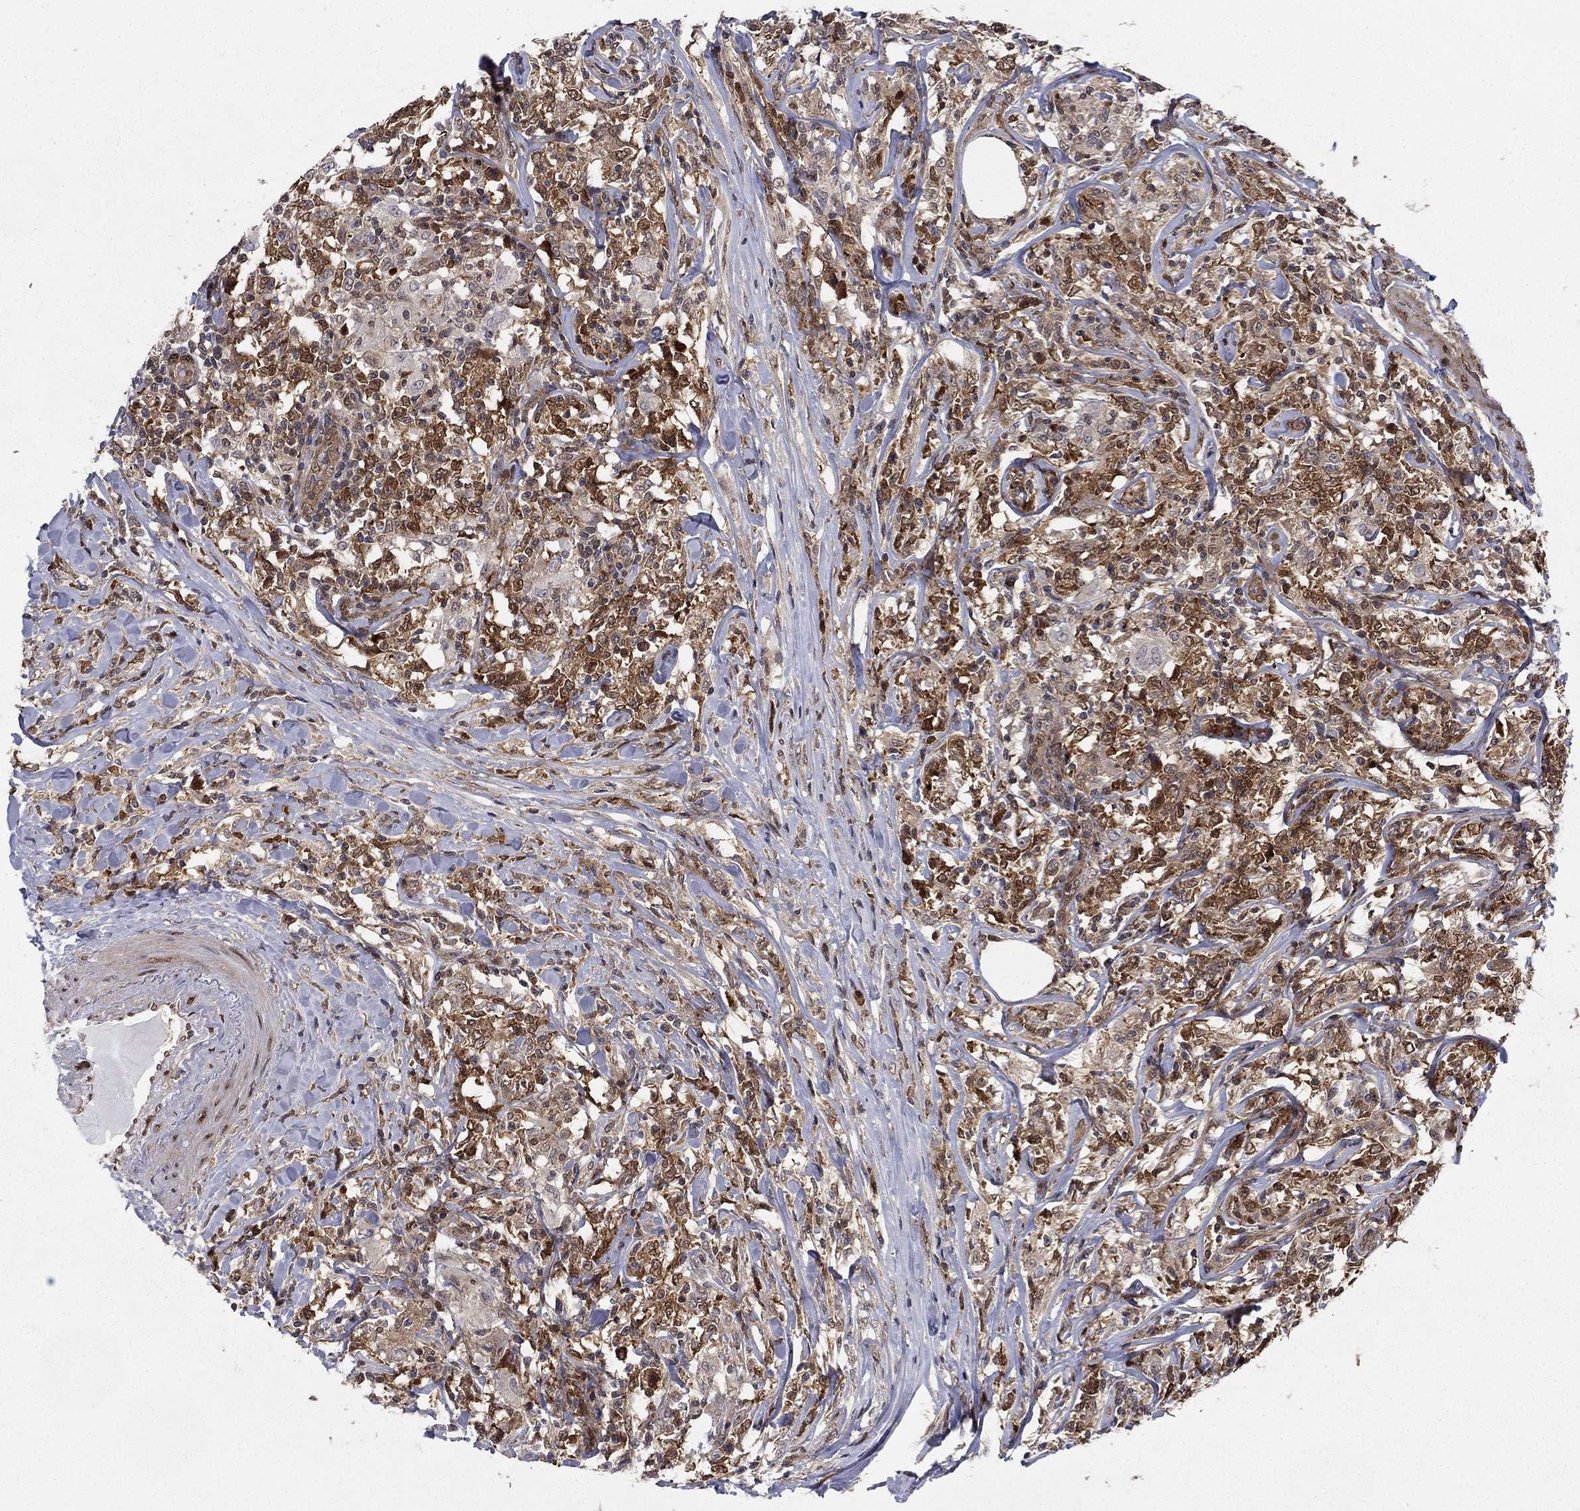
{"staining": {"intensity": "strong", "quantity": "25%-75%", "location": "cytoplasmic/membranous"}, "tissue": "lymphoma", "cell_type": "Tumor cells", "image_type": "cancer", "snomed": [{"axis": "morphology", "description": "Malignant lymphoma, non-Hodgkin's type, High grade"}, {"axis": "topography", "description": "Lymph node"}], "caption": "Lymphoma tissue exhibits strong cytoplasmic/membranous positivity in about 25%-75% of tumor cells, visualized by immunohistochemistry.", "gene": "FKBP4", "patient": {"sex": "female", "age": 84}}